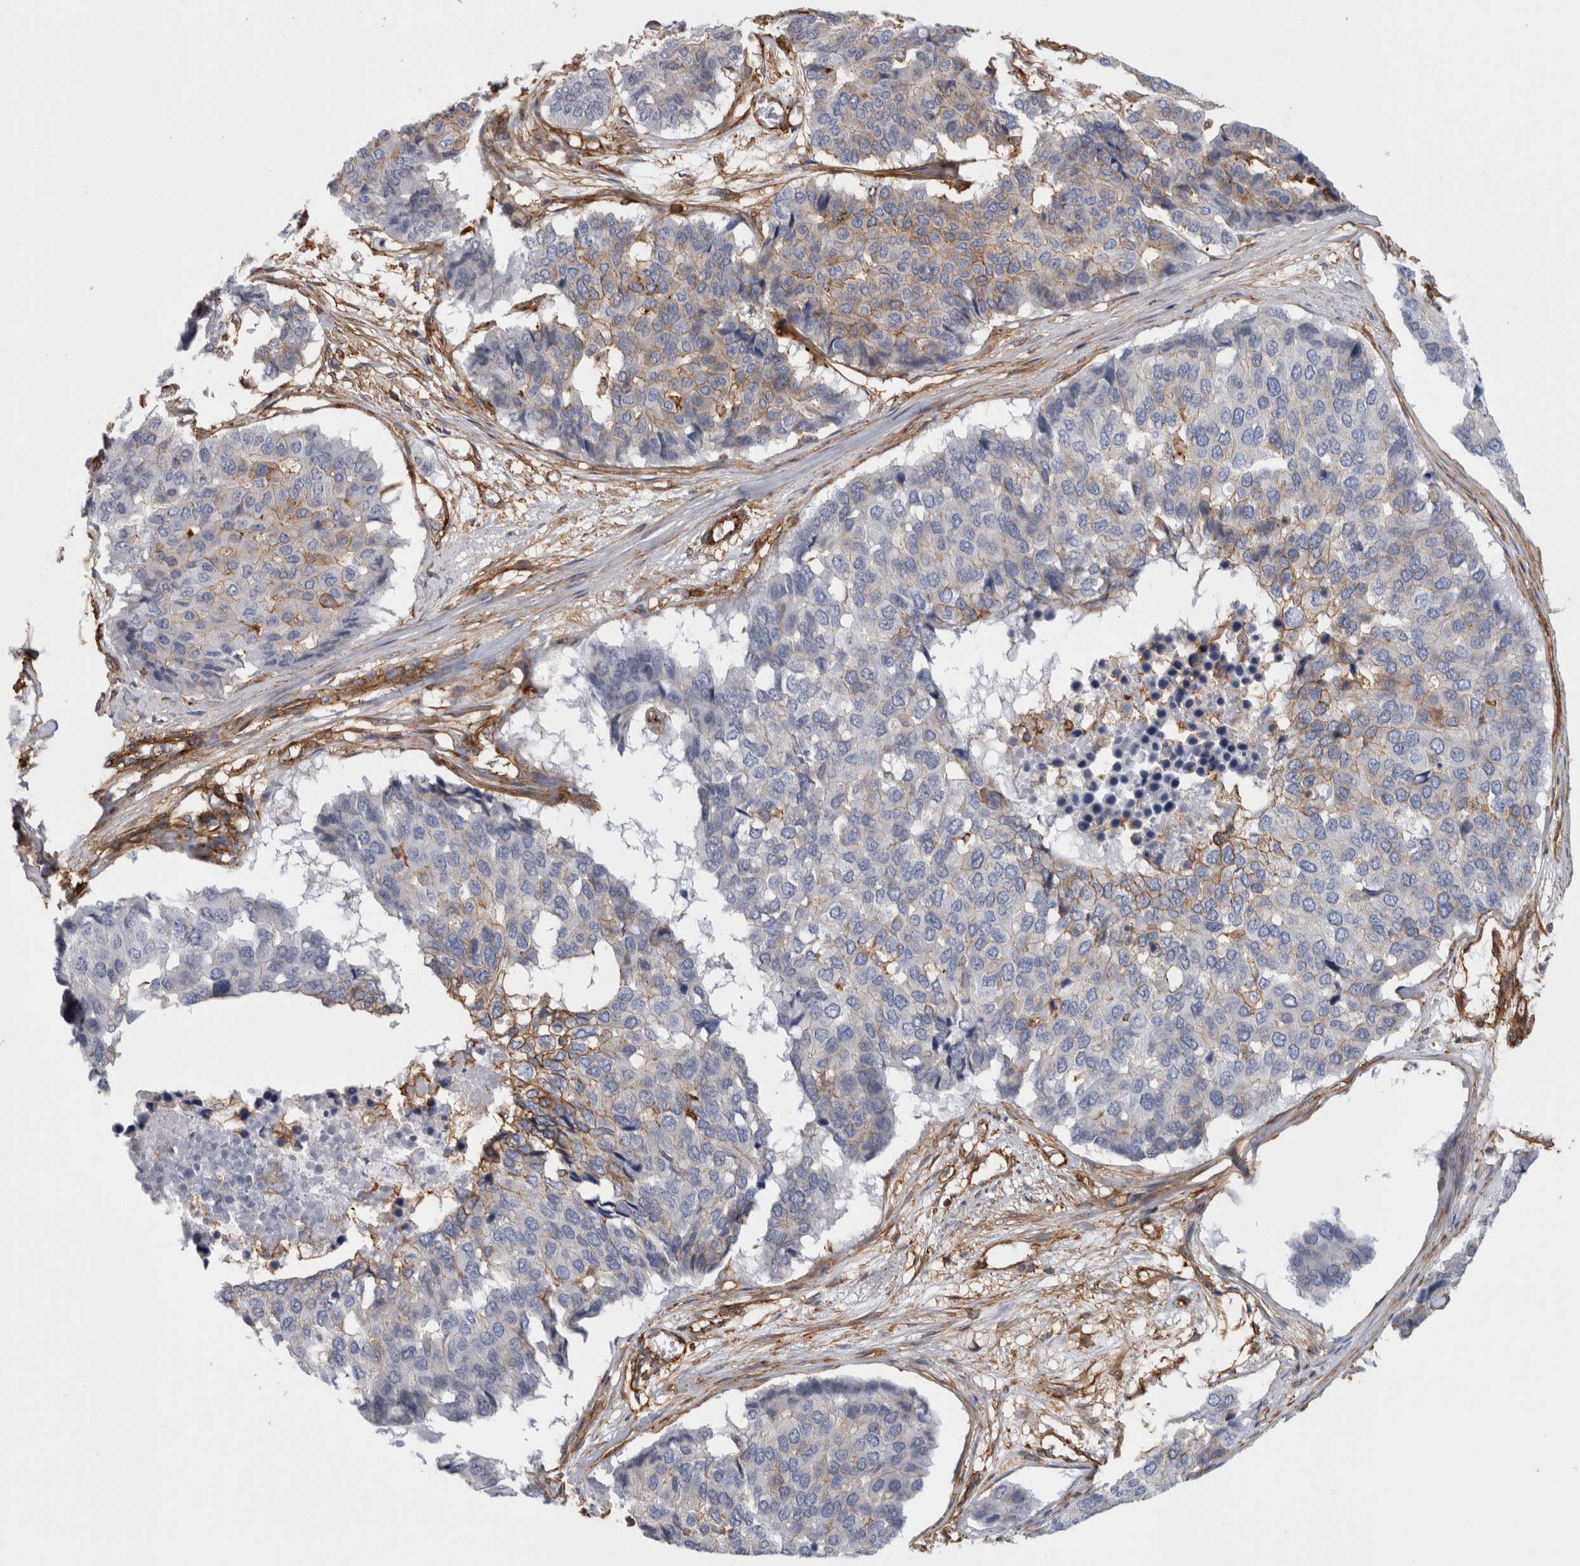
{"staining": {"intensity": "moderate", "quantity": "<25%", "location": "cytoplasmic/membranous"}, "tissue": "pancreatic cancer", "cell_type": "Tumor cells", "image_type": "cancer", "snomed": [{"axis": "morphology", "description": "Adenocarcinoma, NOS"}, {"axis": "topography", "description": "Pancreas"}], "caption": "The image shows staining of pancreatic cancer, revealing moderate cytoplasmic/membranous protein staining (brown color) within tumor cells.", "gene": "AHNAK", "patient": {"sex": "male", "age": 50}}